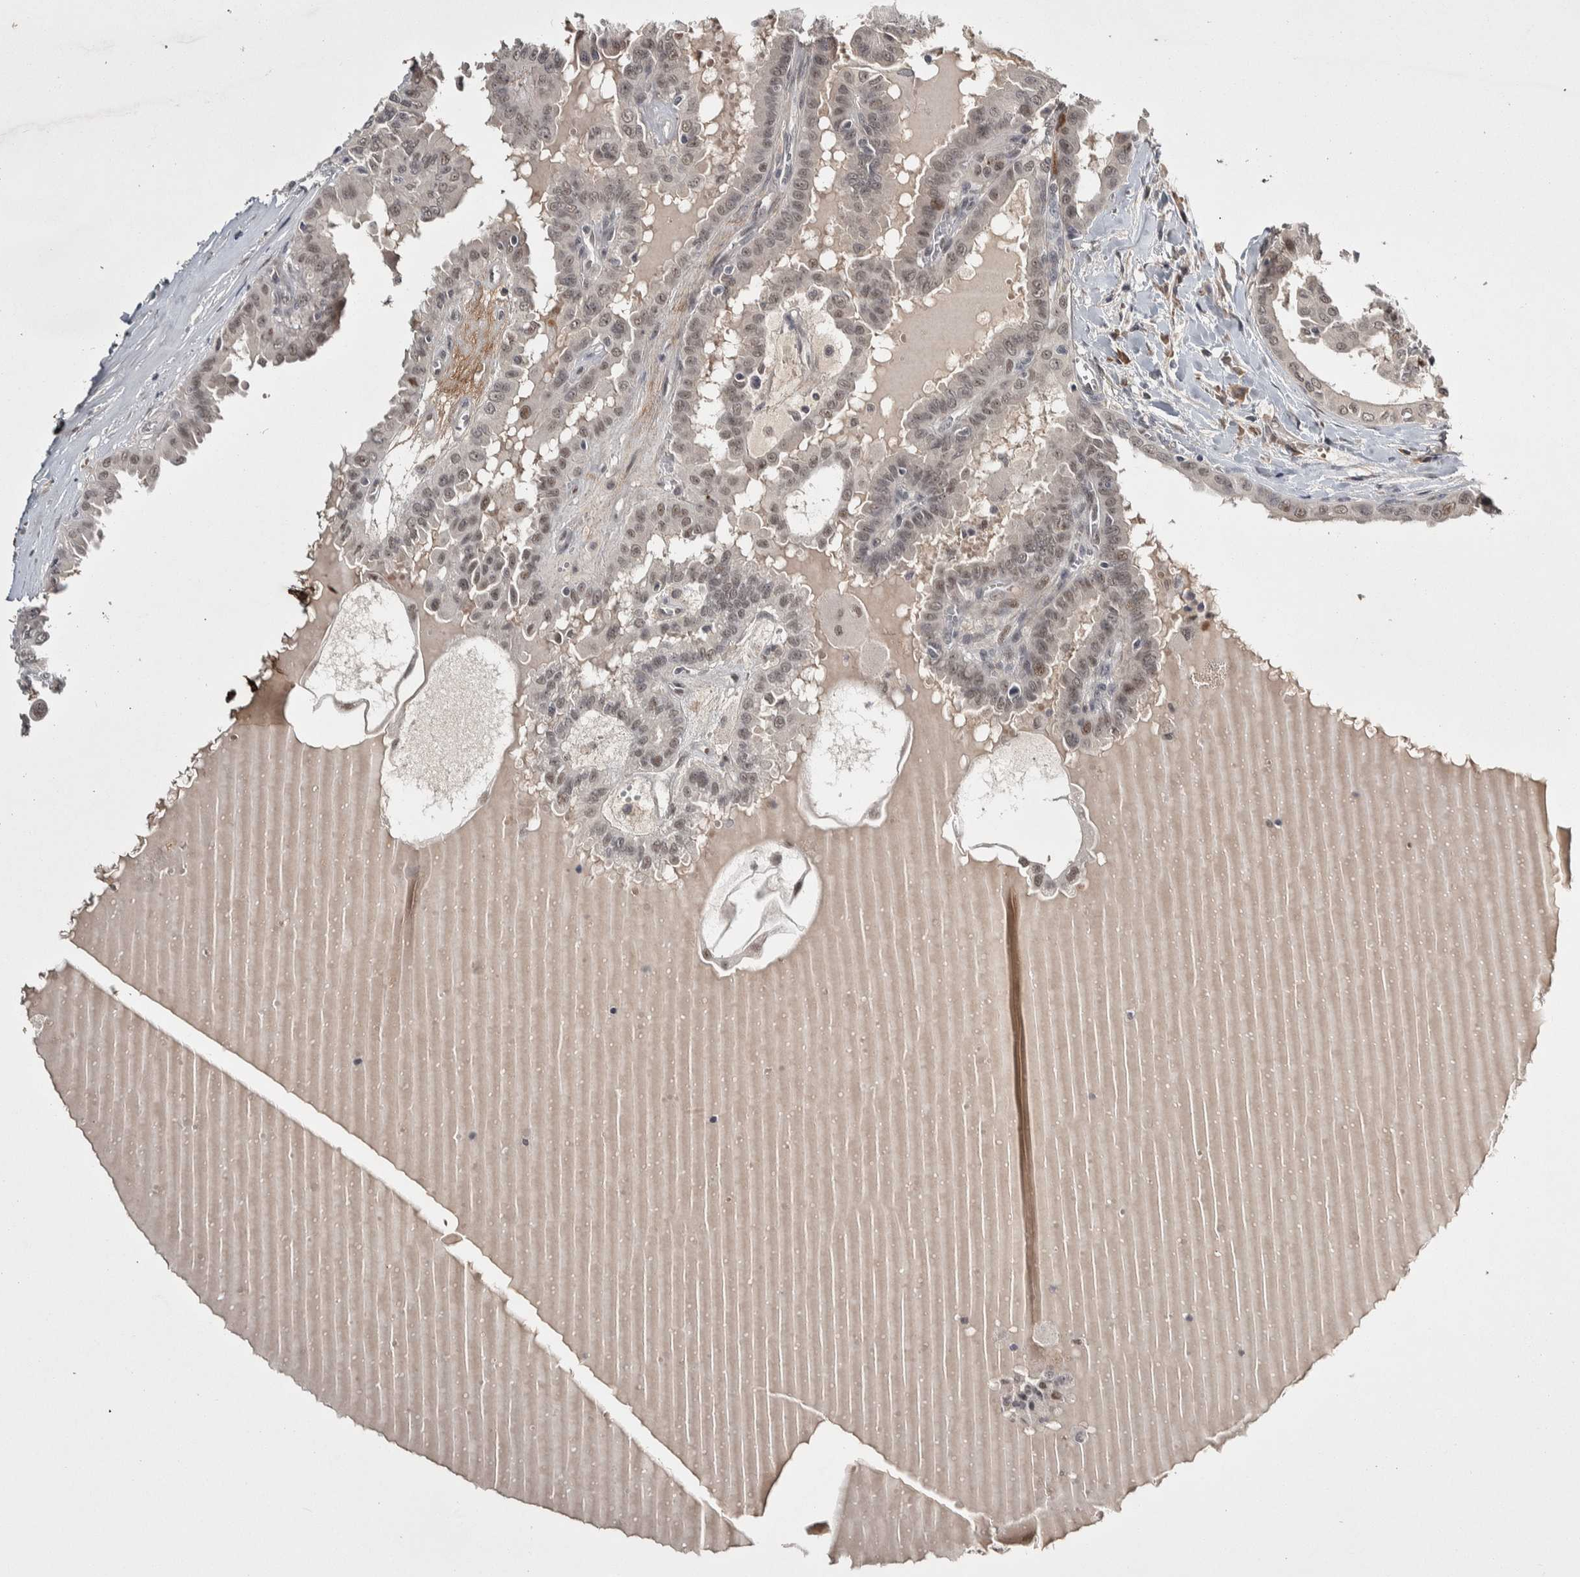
{"staining": {"intensity": "weak", "quantity": ">75%", "location": "nuclear"}, "tissue": "thyroid cancer", "cell_type": "Tumor cells", "image_type": "cancer", "snomed": [{"axis": "morphology", "description": "Papillary adenocarcinoma, NOS"}, {"axis": "topography", "description": "Thyroid gland"}], "caption": "This micrograph exhibits immunohistochemistry staining of thyroid cancer (papillary adenocarcinoma), with low weak nuclear positivity in approximately >75% of tumor cells.", "gene": "ASPN", "patient": {"sex": "male", "age": 33}}